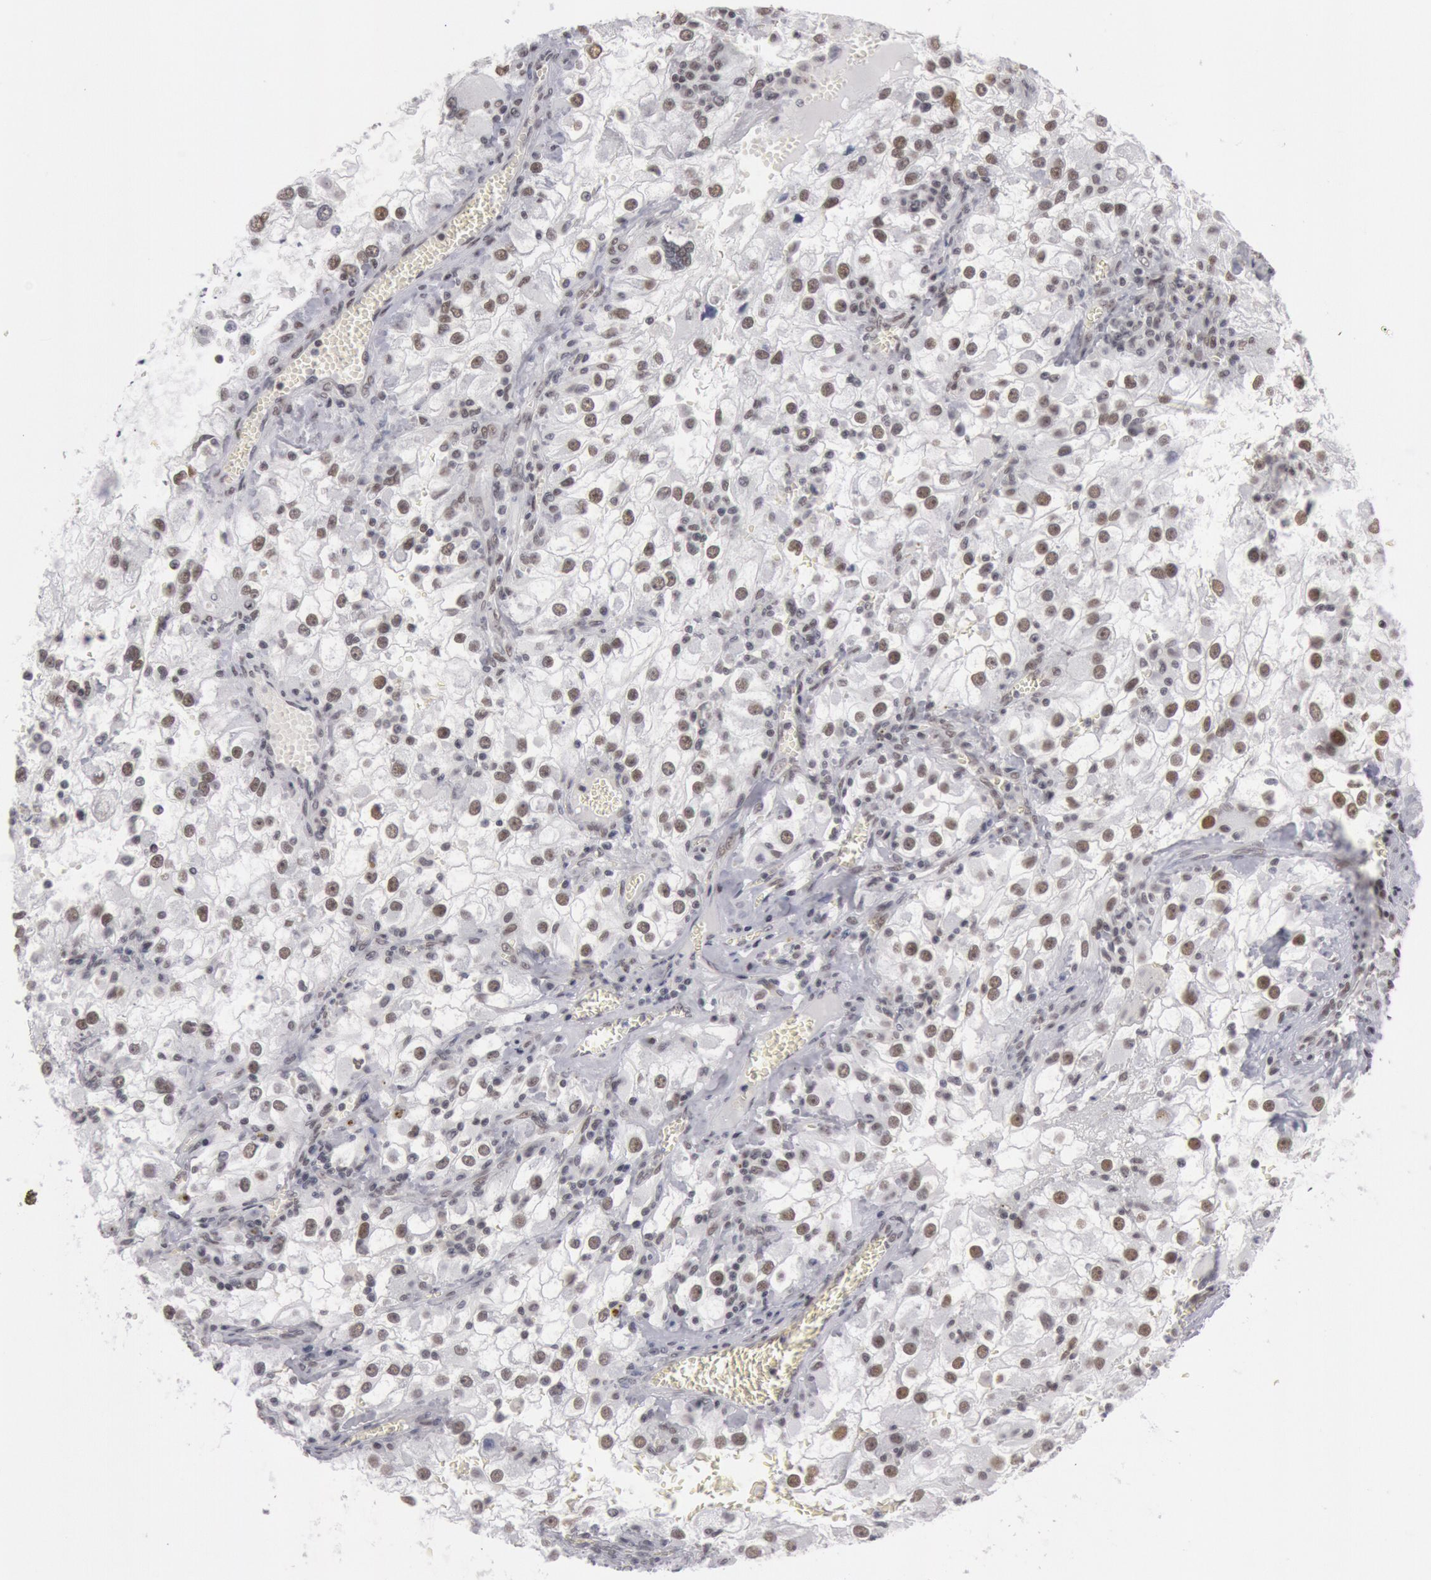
{"staining": {"intensity": "moderate", "quantity": "25%-75%", "location": "nuclear"}, "tissue": "renal cancer", "cell_type": "Tumor cells", "image_type": "cancer", "snomed": [{"axis": "morphology", "description": "Adenocarcinoma, NOS"}, {"axis": "topography", "description": "Kidney"}], "caption": "Immunohistochemistry photomicrograph of human adenocarcinoma (renal) stained for a protein (brown), which demonstrates medium levels of moderate nuclear staining in about 25%-75% of tumor cells.", "gene": "ESS2", "patient": {"sex": "female", "age": 52}}